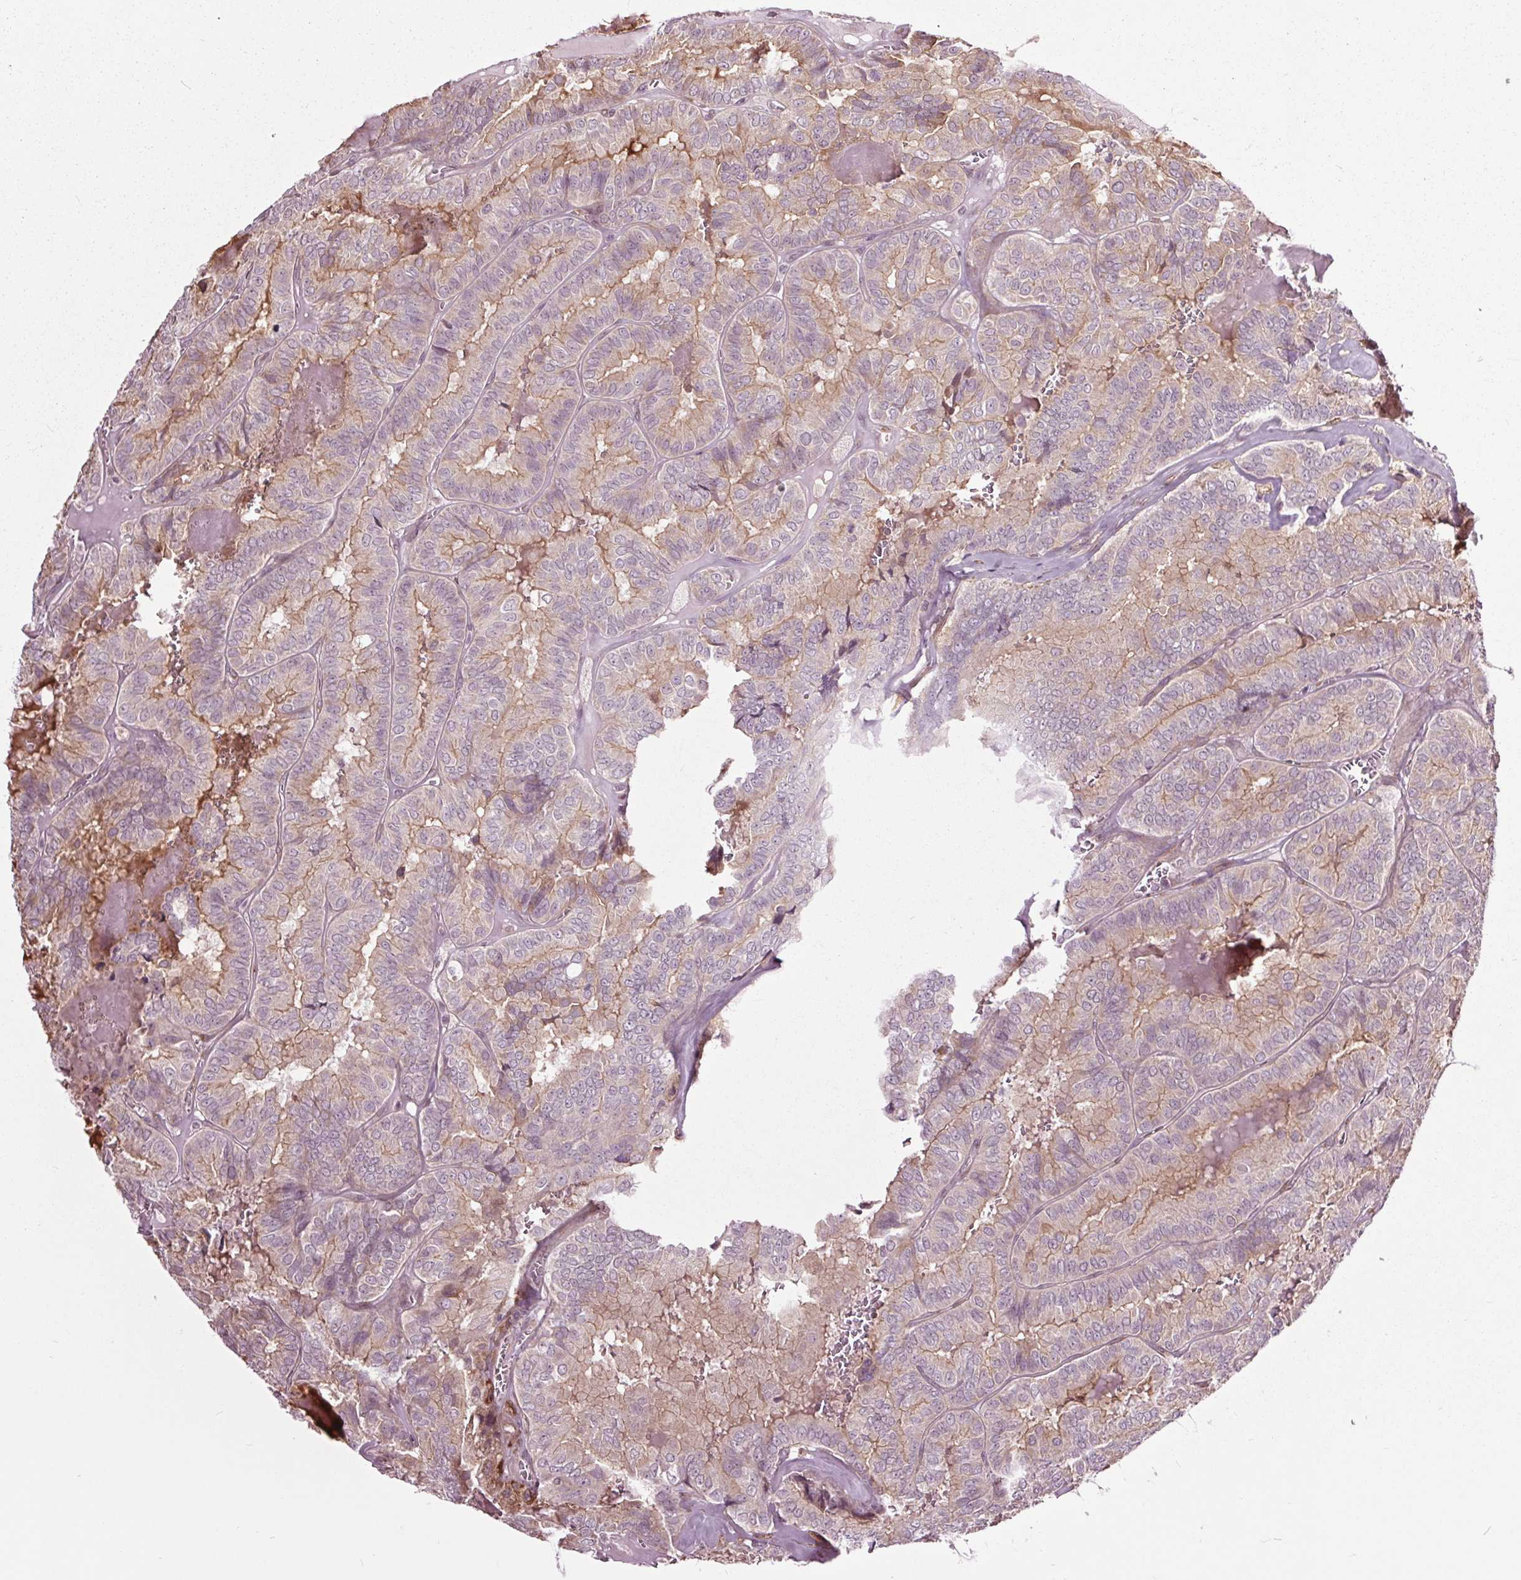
{"staining": {"intensity": "moderate", "quantity": "25%-75%", "location": "cytoplasmic/membranous"}, "tissue": "thyroid cancer", "cell_type": "Tumor cells", "image_type": "cancer", "snomed": [{"axis": "morphology", "description": "Papillary adenocarcinoma, NOS"}, {"axis": "topography", "description": "Thyroid gland"}], "caption": "DAB immunohistochemical staining of human thyroid papillary adenocarcinoma reveals moderate cytoplasmic/membranous protein positivity in about 25%-75% of tumor cells.", "gene": "HAUS5", "patient": {"sex": "female", "age": 75}}